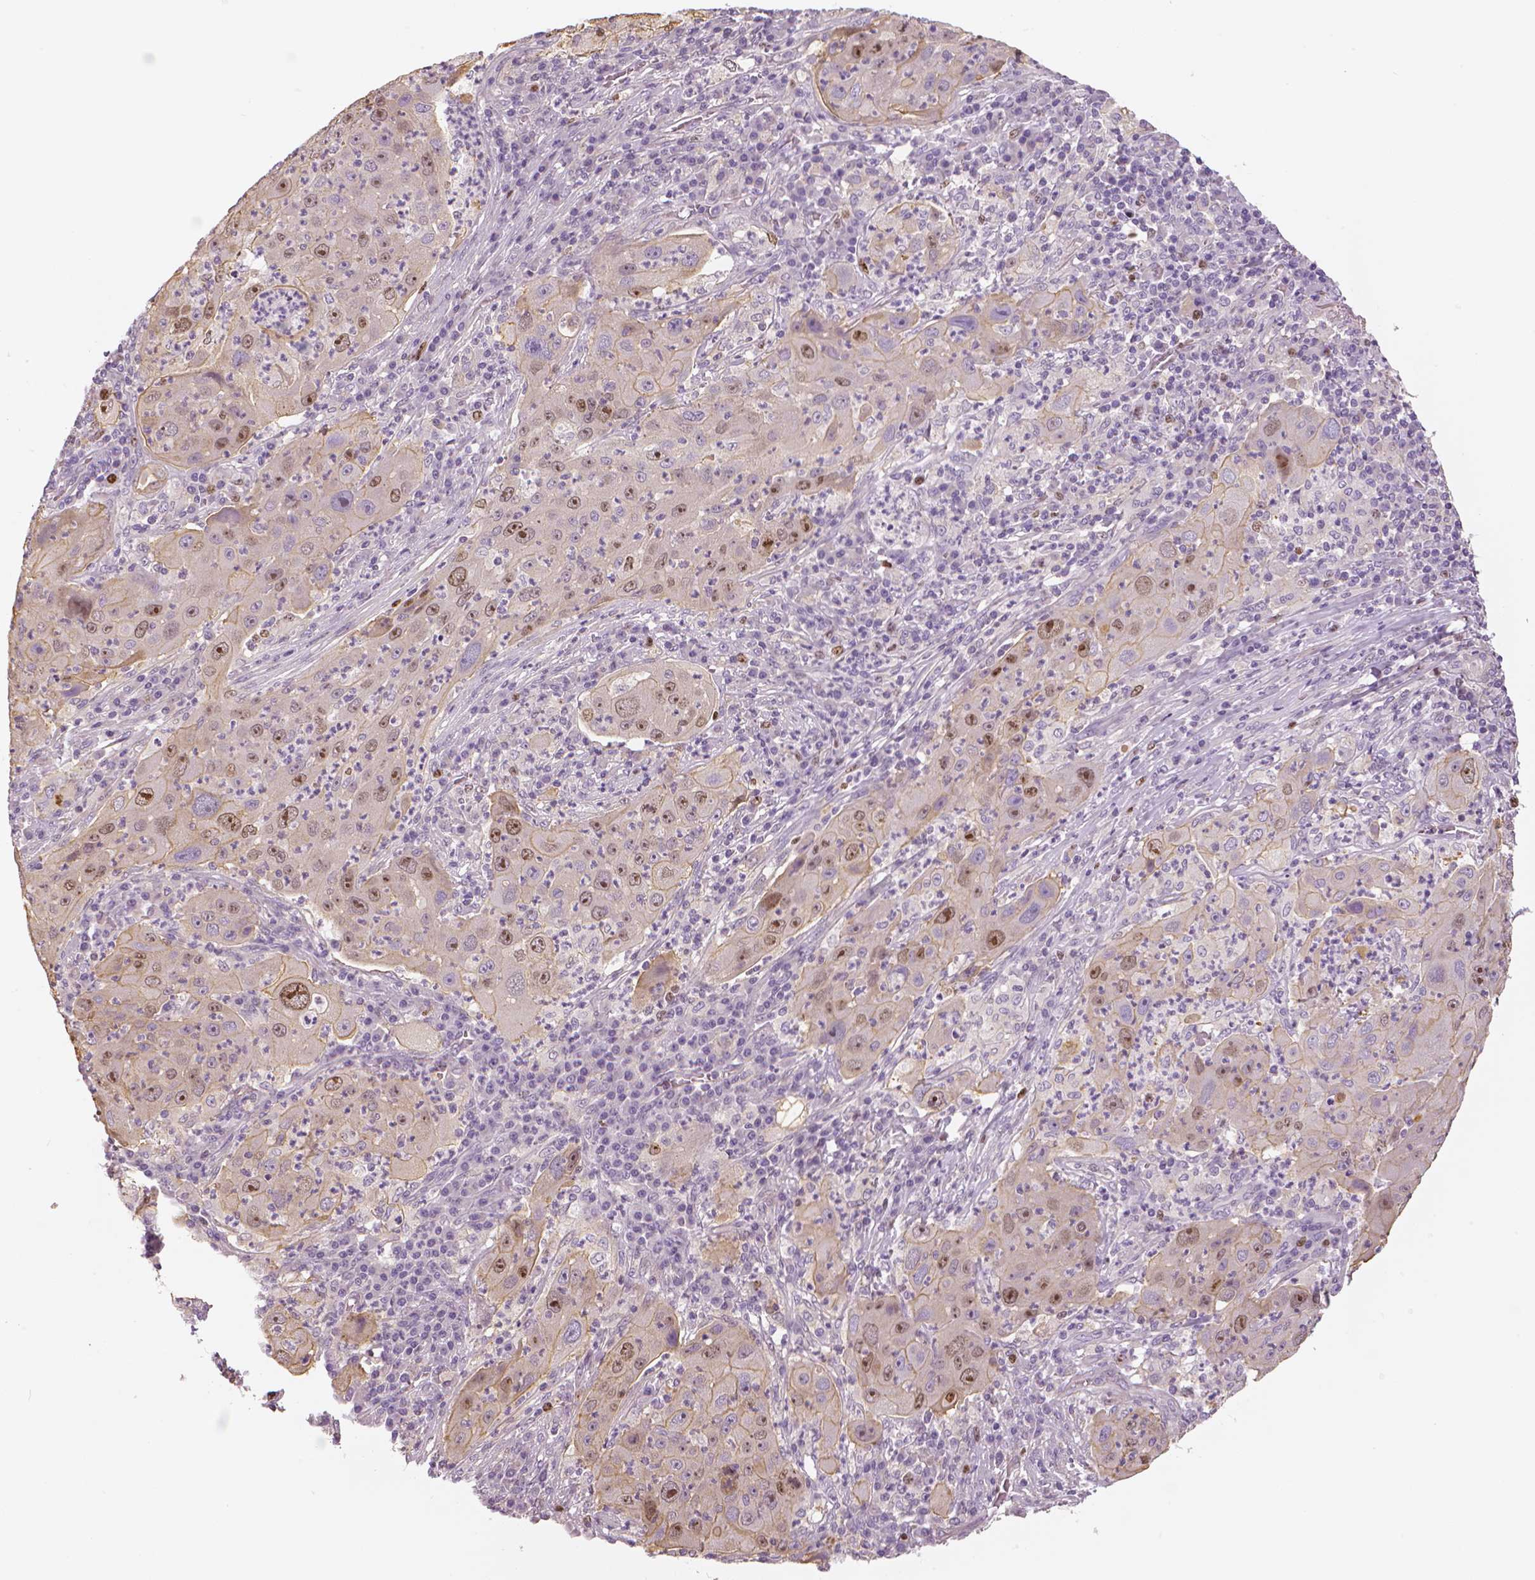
{"staining": {"intensity": "strong", "quantity": "<25%", "location": "nuclear"}, "tissue": "lung cancer", "cell_type": "Tumor cells", "image_type": "cancer", "snomed": [{"axis": "morphology", "description": "Squamous cell carcinoma, NOS"}, {"axis": "topography", "description": "Lung"}], "caption": "Immunohistochemical staining of human squamous cell carcinoma (lung) displays medium levels of strong nuclear protein positivity in about <25% of tumor cells.", "gene": "MKI67", "patient": {"sex": "female", "age": 59}}